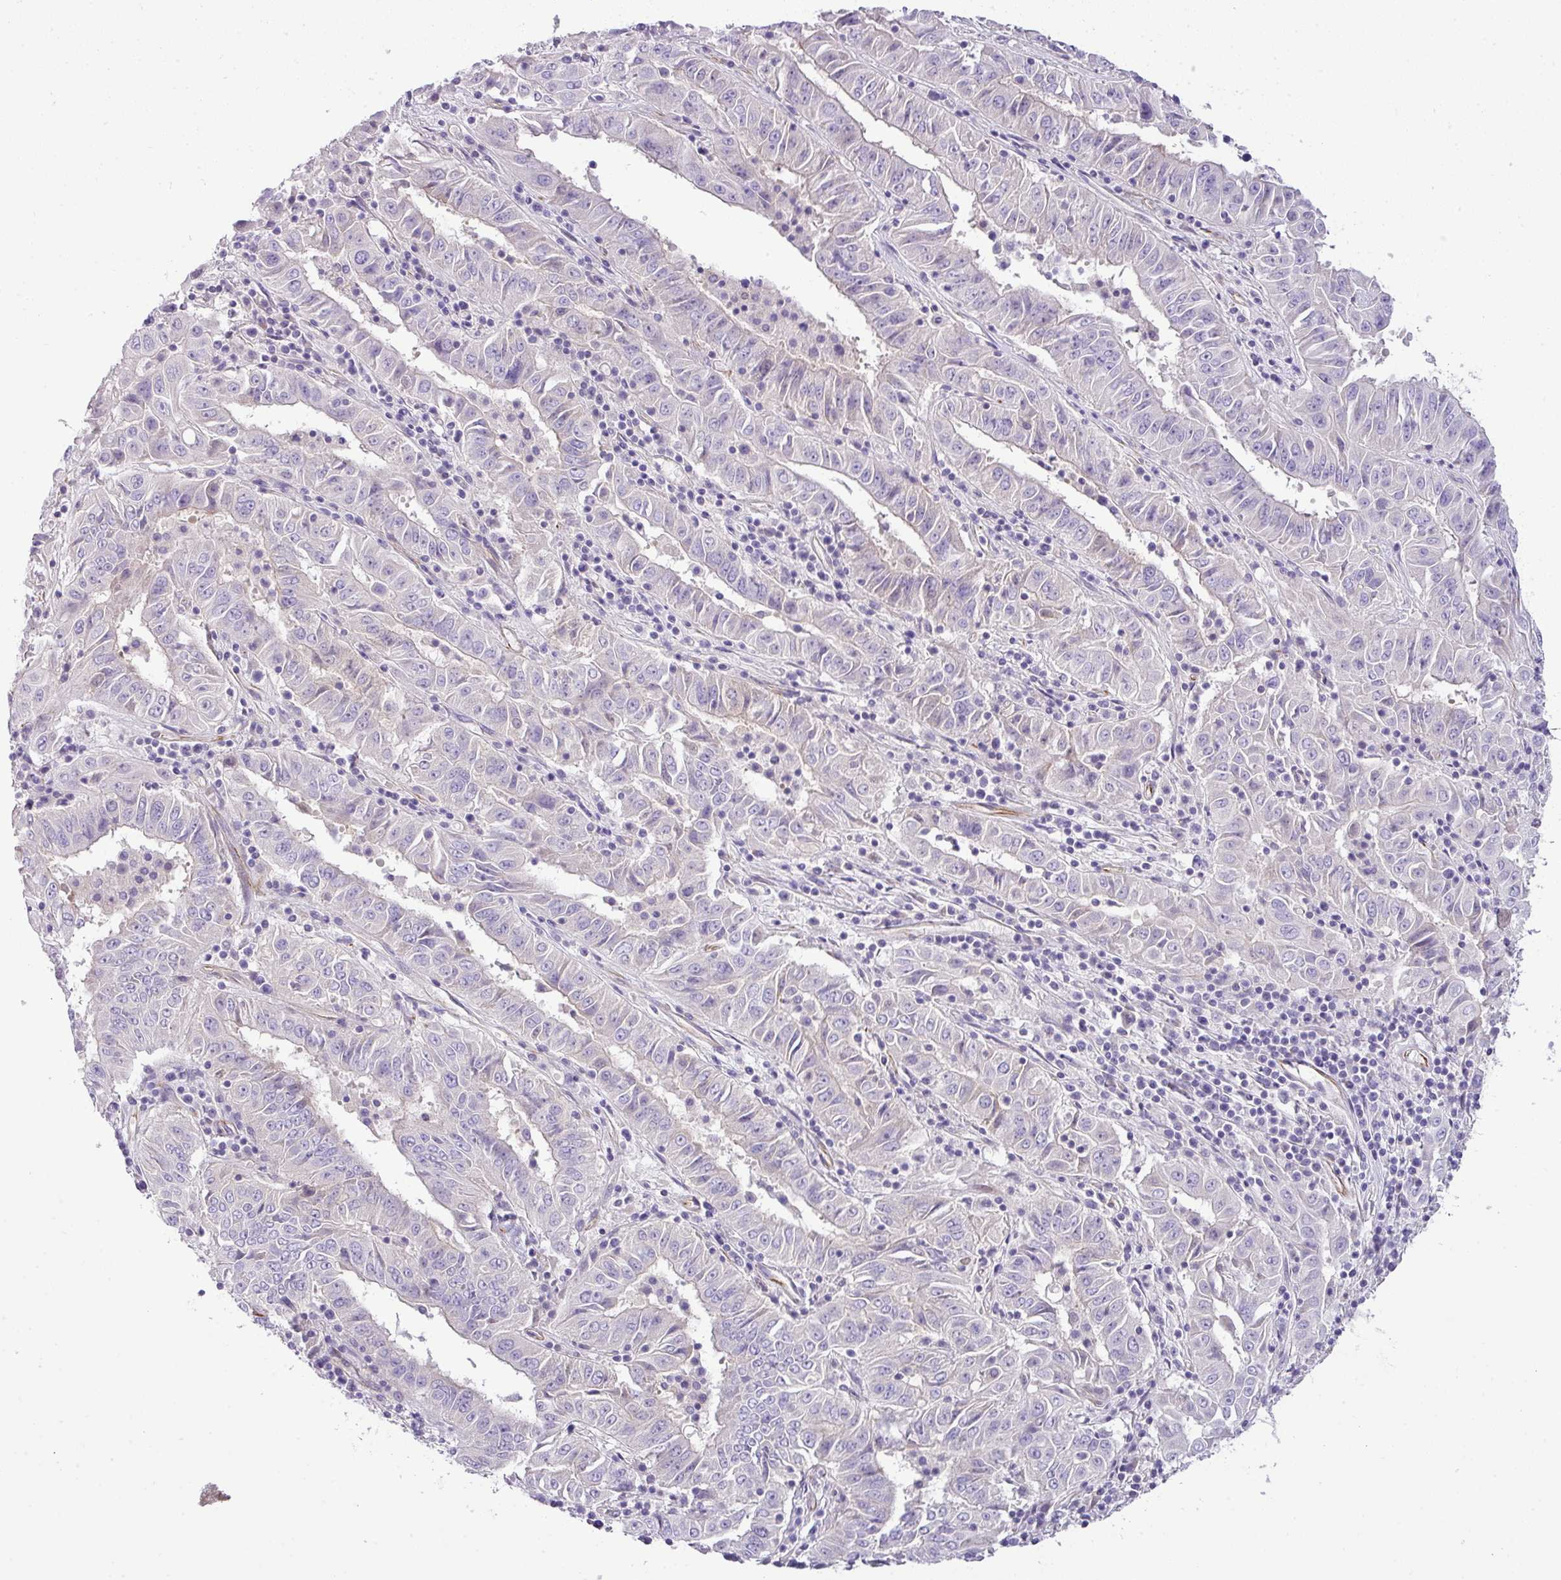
{"staining": {"intensity": "negative", "quantity": "none", "location": "none"}, "tissue": "pancreatic cancer", "cell_type": "Tumor cells", "image_type": "cancer", "snomed": [{"axis": "morphology", "description": "Adenocarcinoma, NOS"}, {"axis": "topography", "description": "Pancreas"}], "caption": "DAB immunohistochemical staining of human pancreatic cancer displays no significant staining in tumor cells.", "gene": "ENSG00000273748", "patient": {"sex": "male", "age": 63}}